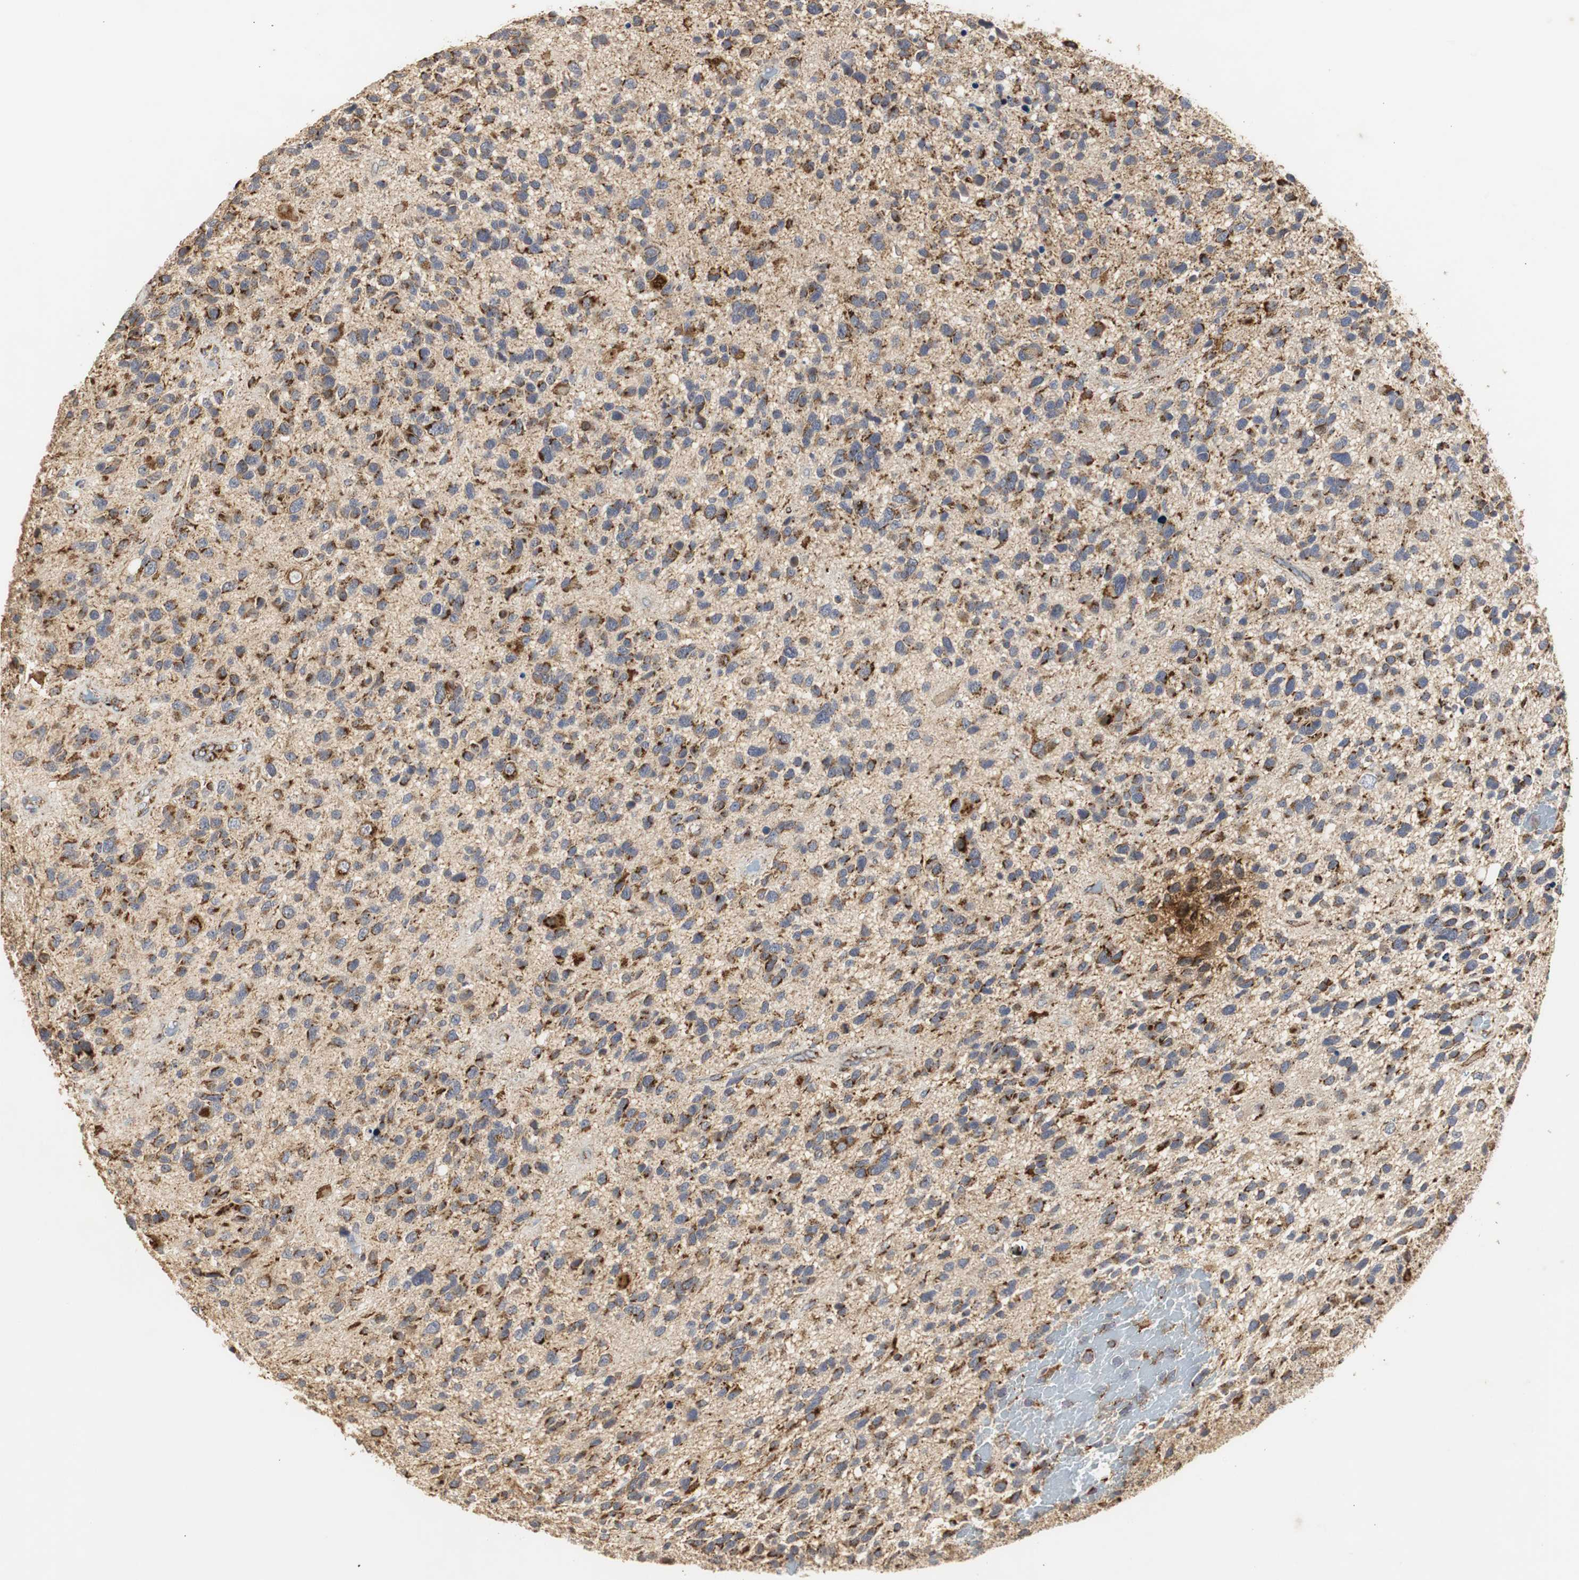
{"staining": {"intensity": "strong", "quantity": ">75%", "location": "cytoplasmic/membranous"}, "tissue": "glioma", "cell_type": "Tumor cells", "image_type": "cancer", "snomed": [{"axis": "morphology", "description": "Glioma, malignant, High grade"}, {"axis": "topography", "description": "Brain"}], "caption": "Malignant glioma (high-grade) tissue displays strong cytoplasmic/membranous expression in about >75% of tumor cells", "gene": "HSD17B10", "patient": {"sex": "female", "age": 58}}